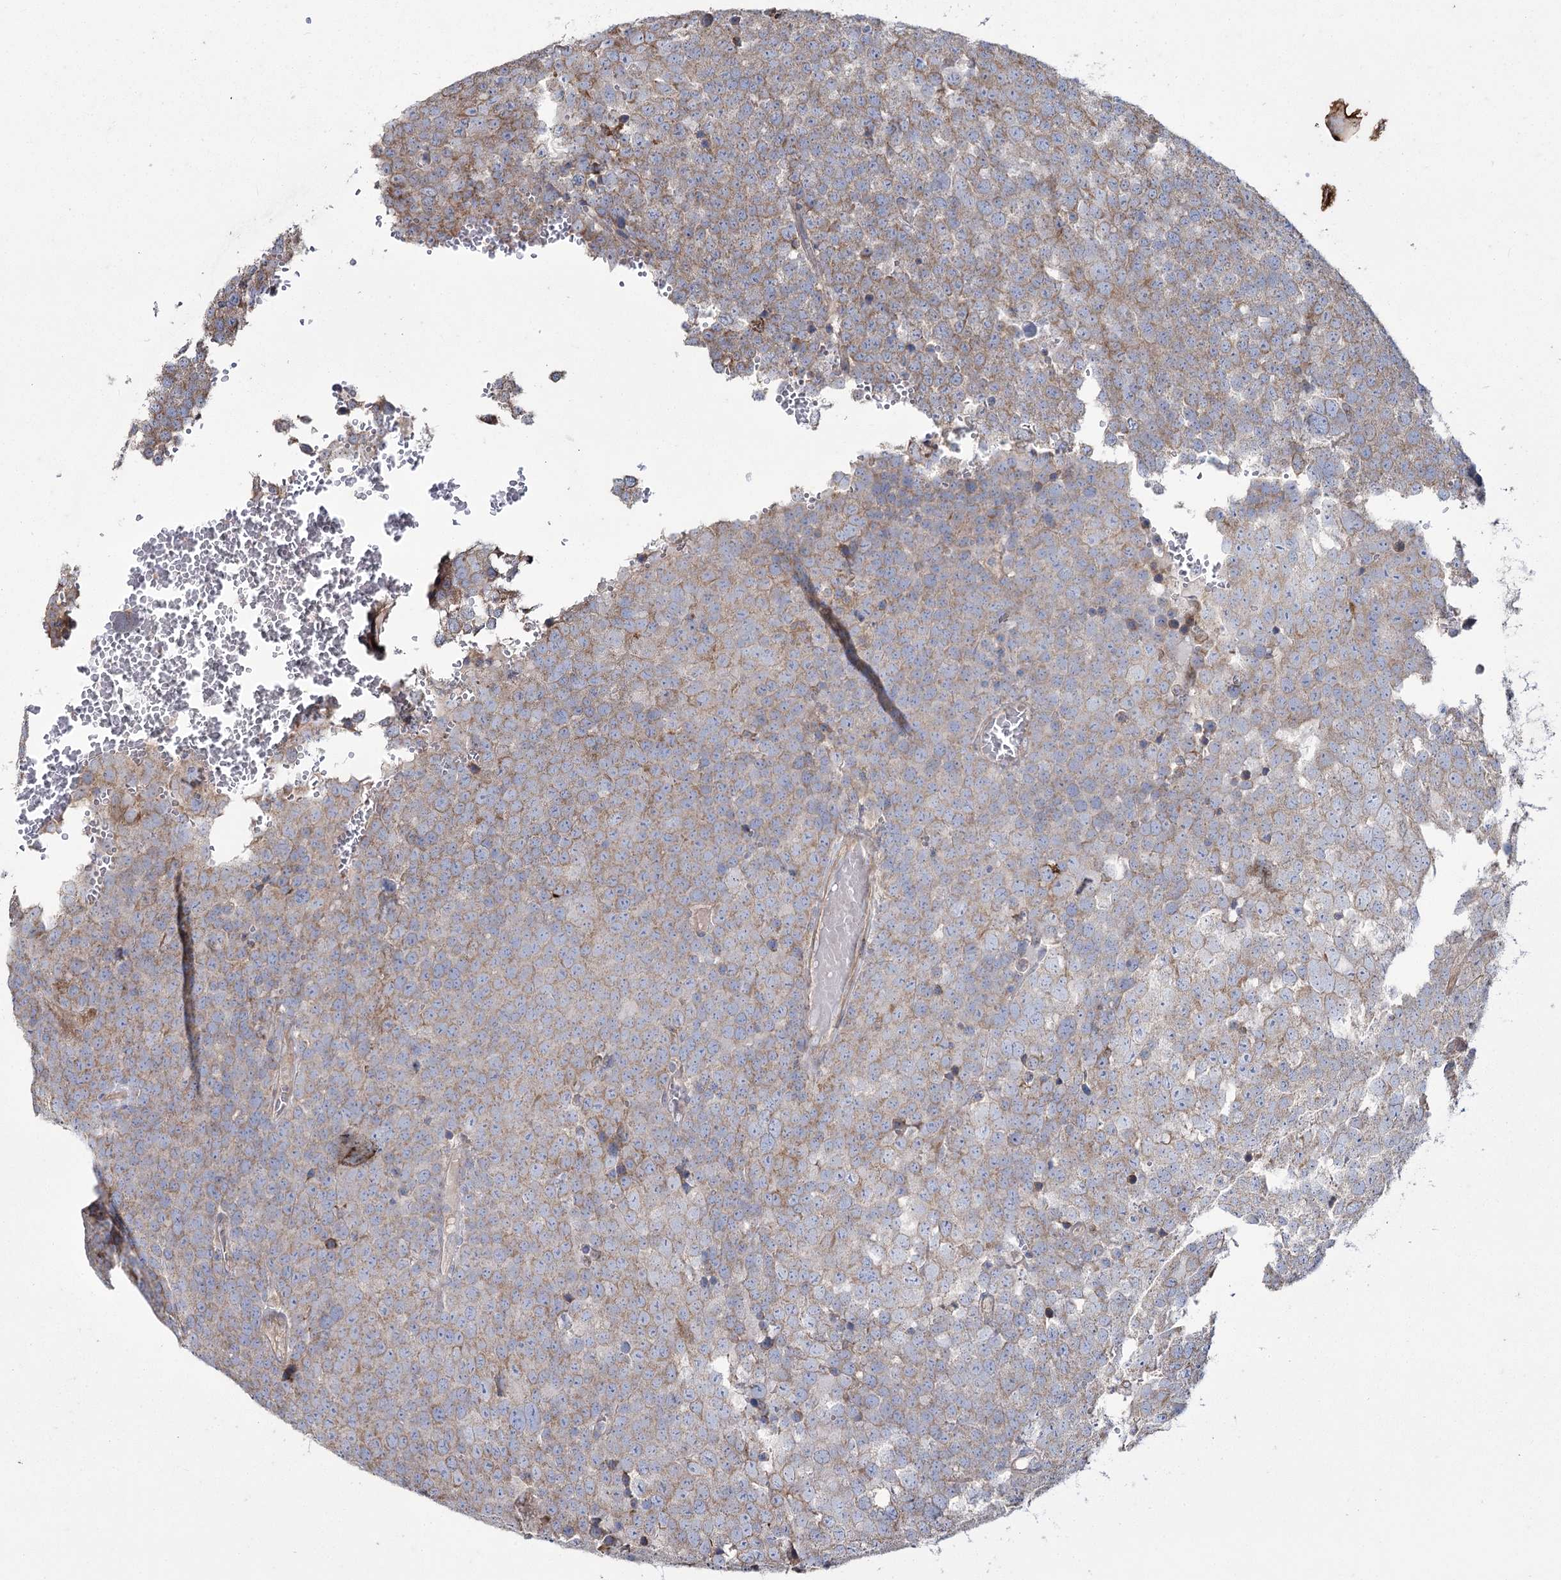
{"staining": {"intensity": "weak", "quantity": "<25%", "location": "cytoplasmic/membranous"}, "tissue": "testis cancer", "cell_type": "Tumor cells", "image_type": "cancer", "snomed": [{"axis": "morphology", "description": "Seminoma, NOS"}, {"axis": "topography", "description": "Testis"}], "caption": "IHC of testis cancer exhibits no positivity in tumor cells.", "gene": "SH3TC1", "patient": {"sex": "male", "age": 71}}